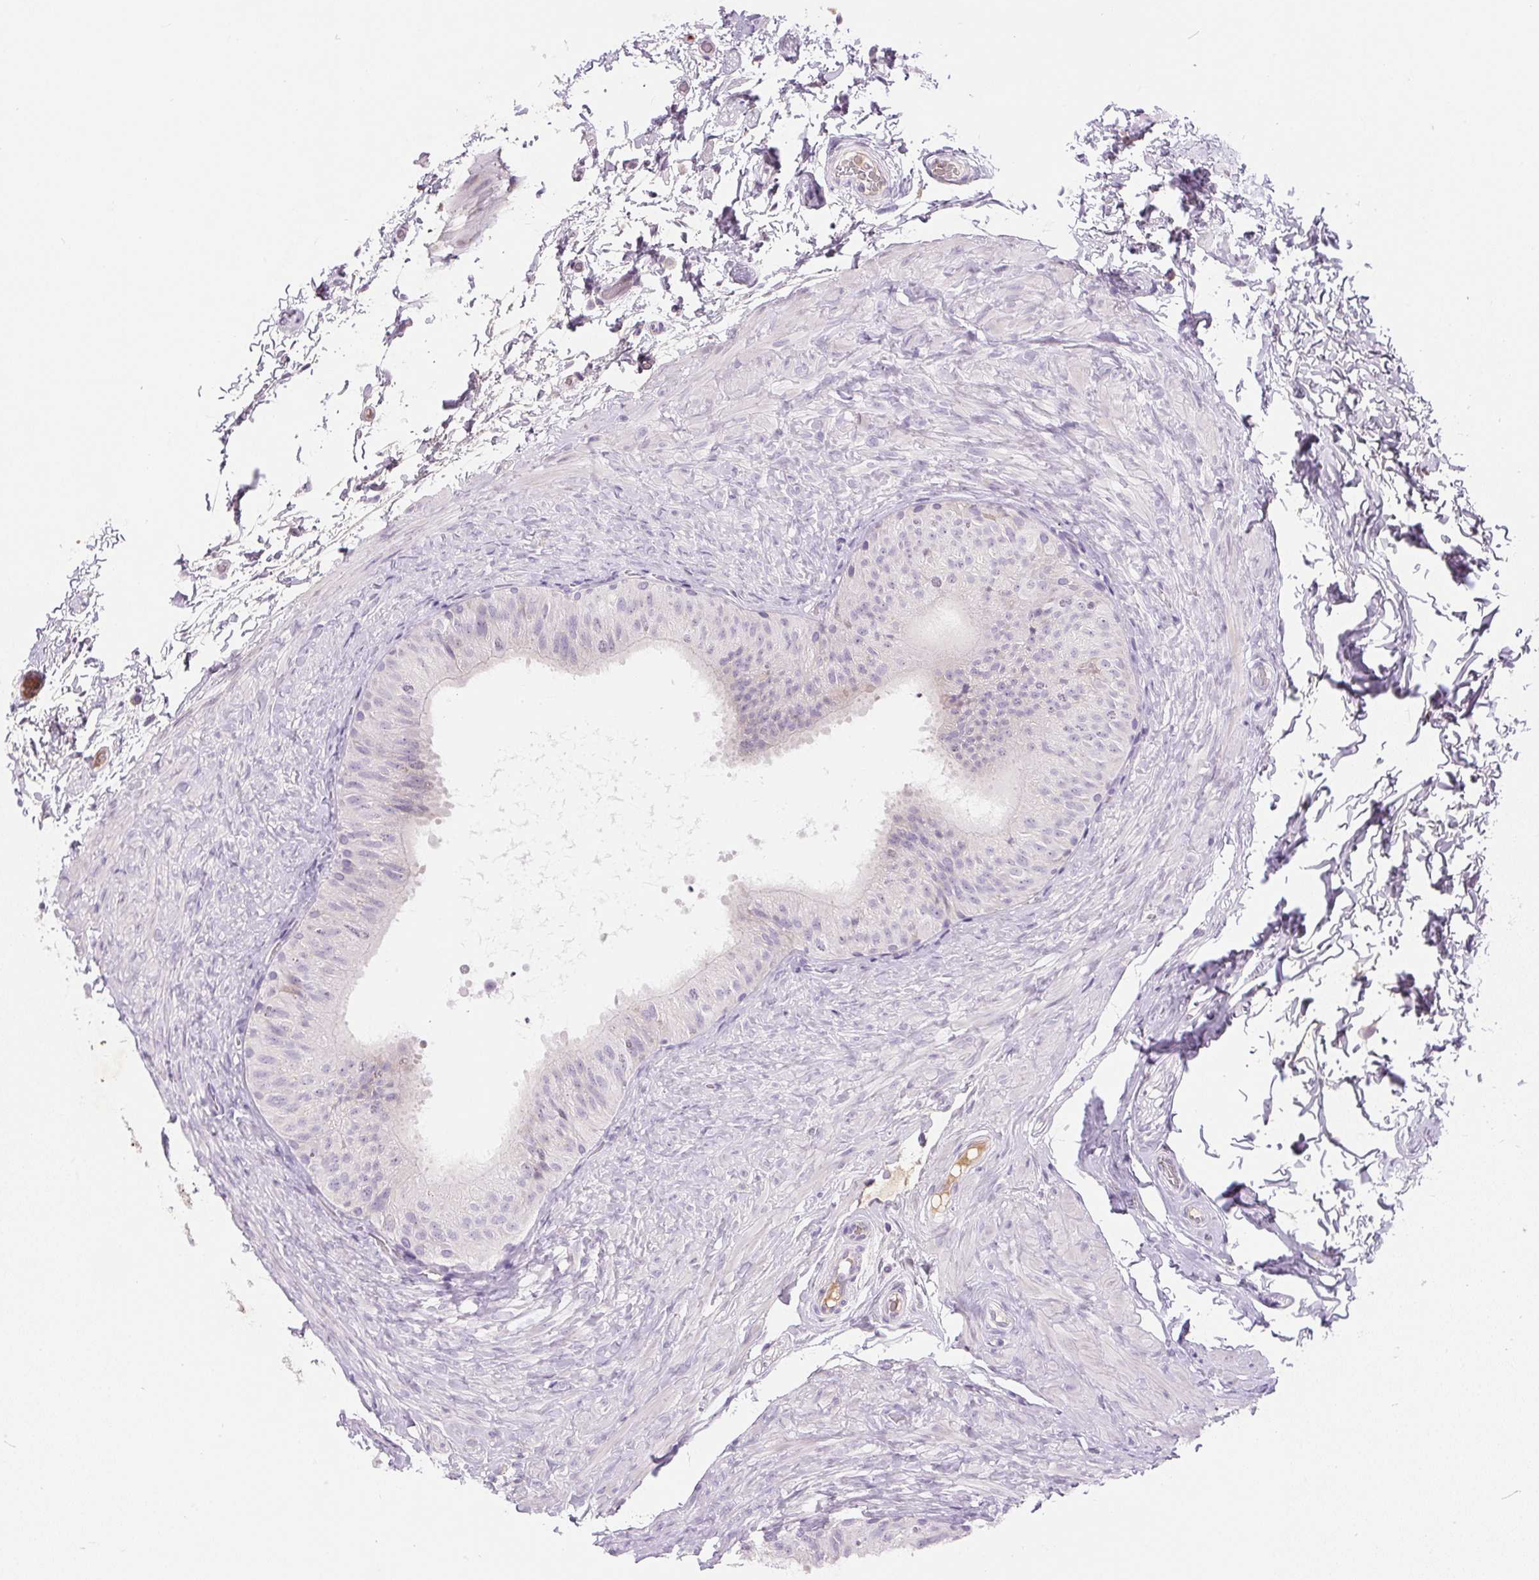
{"staining": {"intensity": "weak", "quantity": "25%-75%", "location": "nuclear"}, "tissue": "epididymis", "cell_type": "Glandular cells", "image_type": "normal", "snomed": [{"axis": "morphology", "description": "Normal tissue, NOS"}, {"axis": "topography", "description": "Epididymis, spermatic cord, NOS"}, {"axis": "topography", "description": "Epididymis"}], "caption": "Immunohistochemistry photomicrograph of unremarkable epididymis stained for a protein (brown), which exhibits low levels of weak nuclear staining in approximately 25%-75% of glandular cells.", "gene": "ORM1", "patient": {"sex": "male", "age": 31}}